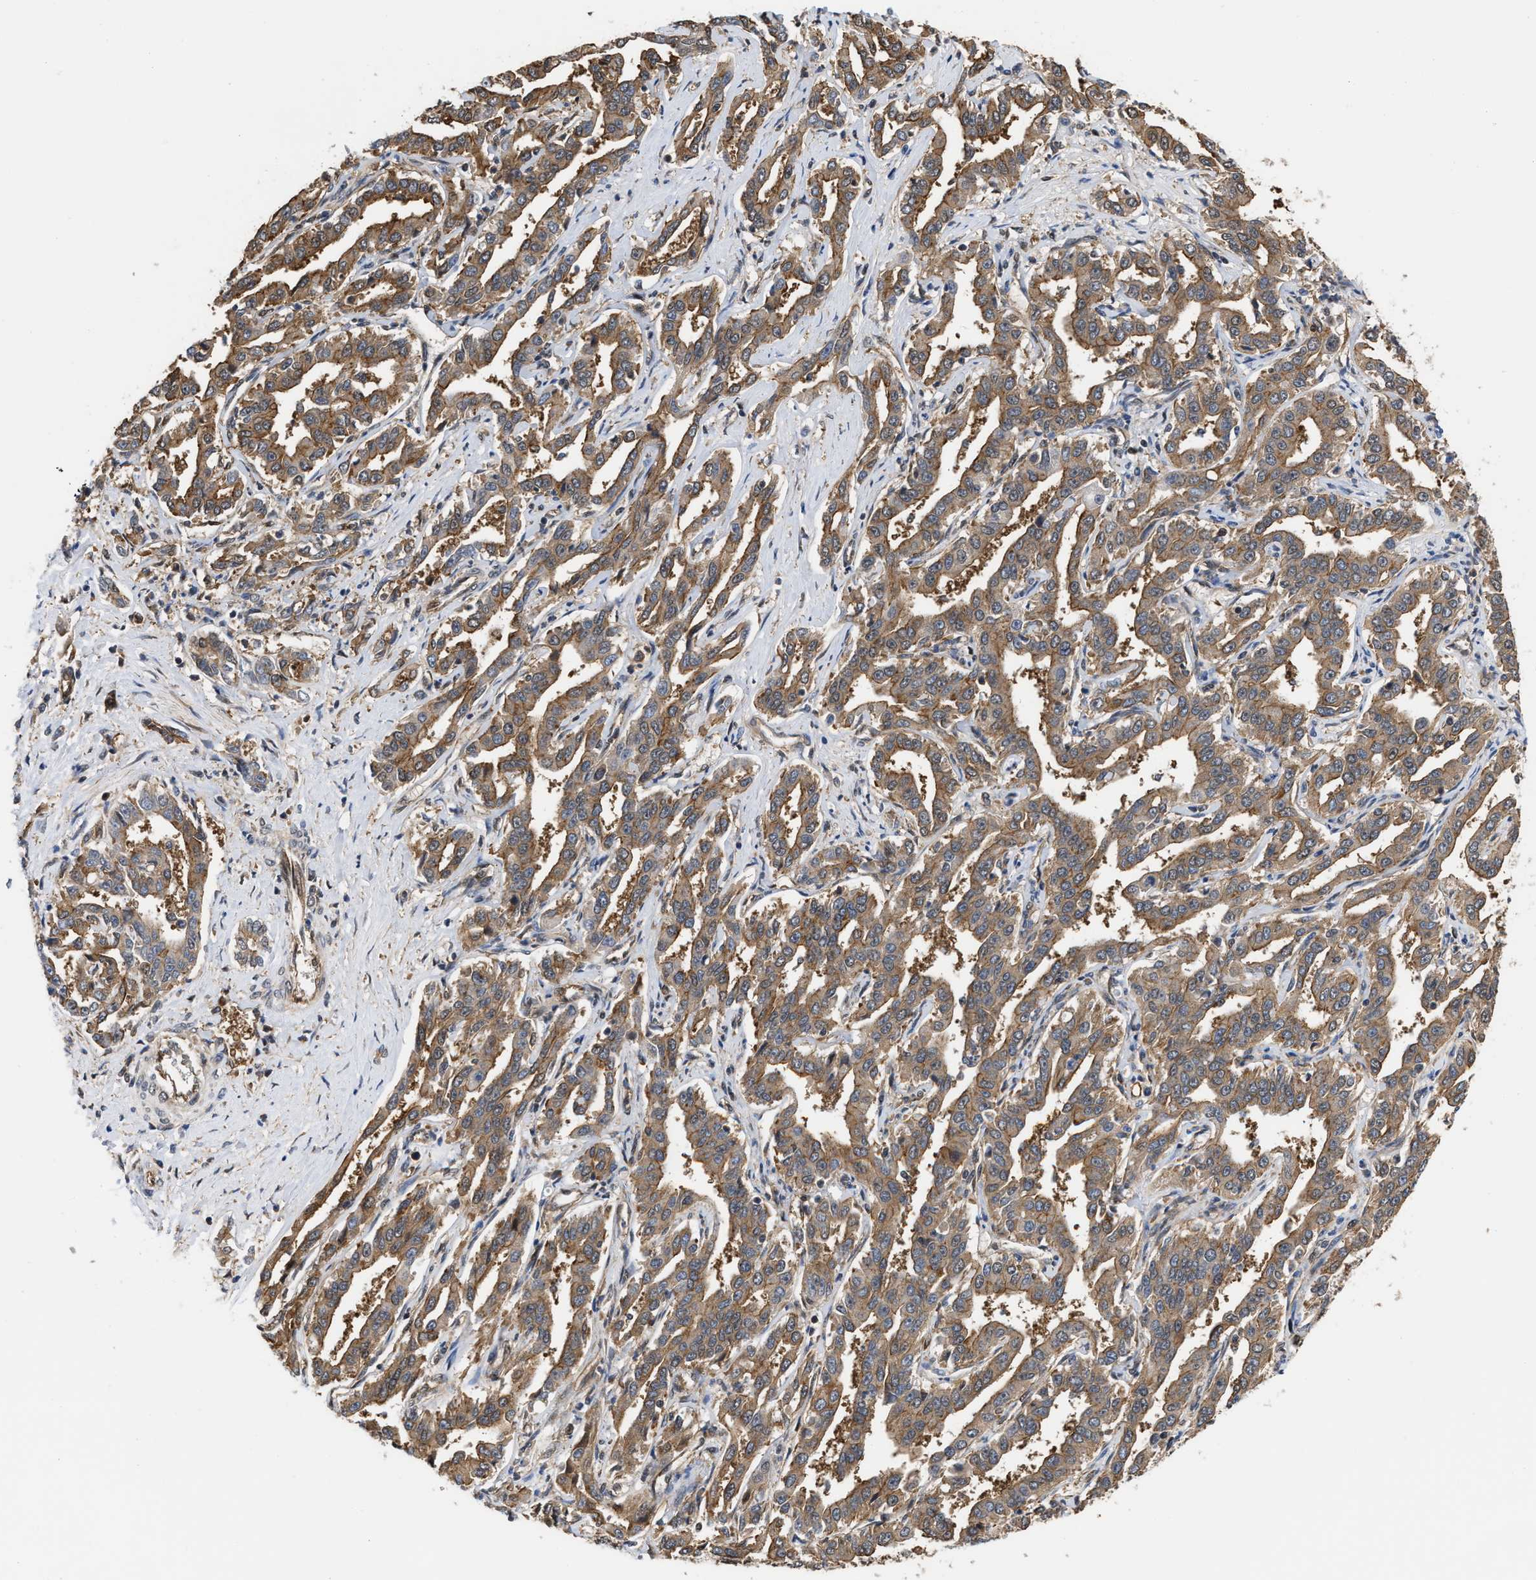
{"staining": {"intensity": "weak", "quantity": ">75%", "location": "cytoplasmic/membranous"}, "tissue": "liver cancer", "cell_type": "Tumor cells", "image_type": "cancer", "snomed": [{"axis": "morphology", "description": "Cholangiocarcinoma"}, {"axis": "topography", "description": "Liver"}], "caption": "DAB (3,3'-diaminobenzidine) immunohistochemical staining of cholangiocarcinoma (liver) exhibits weak cytoplasmic/membranous protein expression in approximately >75% of tumor cells. (DAB (3,3'-diaminobenzidine) IHC, brown staining for protein, blue staining for nuclei).", "gene": "SCAI", "patient": {"sex": "male", "age": 59}}